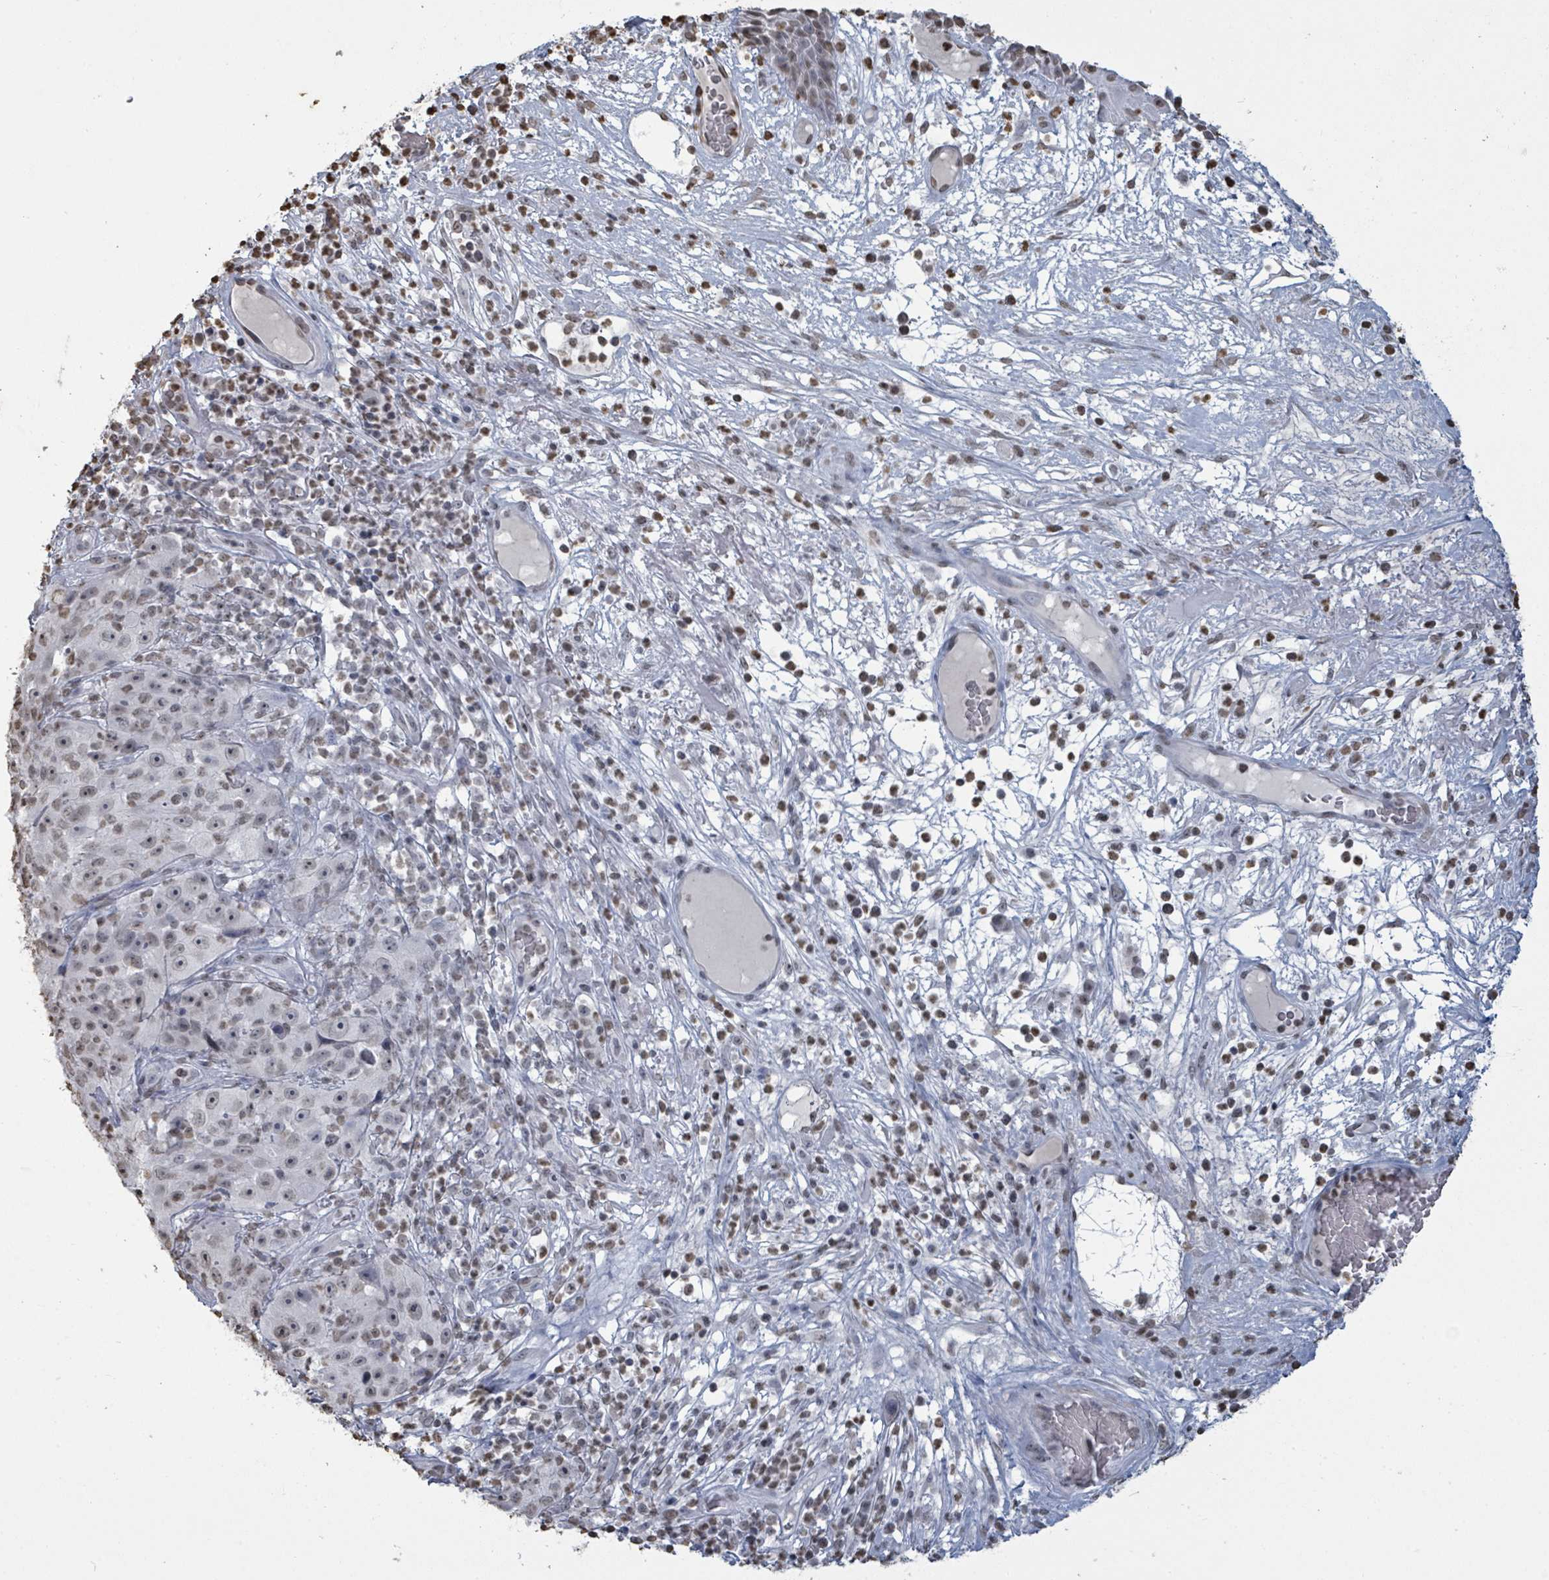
{"staining": {"intensity": "weak", "quantity": "<25%", "location": "nuclear"}, "tissue": "skin cancer", "cell_type": "Tumor cells", "image_type": "cancer", "snomed": [{"axis": "morphology", "description": "Squamous cell carcinoma, NOS"}, {"axis": "topography", "description": "Skin"}], "caption": "A photomicrograph of human skin cancer (squamous cell carcinoma) is negative for staining in tumor cells. (Immunohistochemistry (ihc), brightfield microscopy, high magnification).", "gene": "MRPS12", "patient": {"sex": "female", "age": 87}}